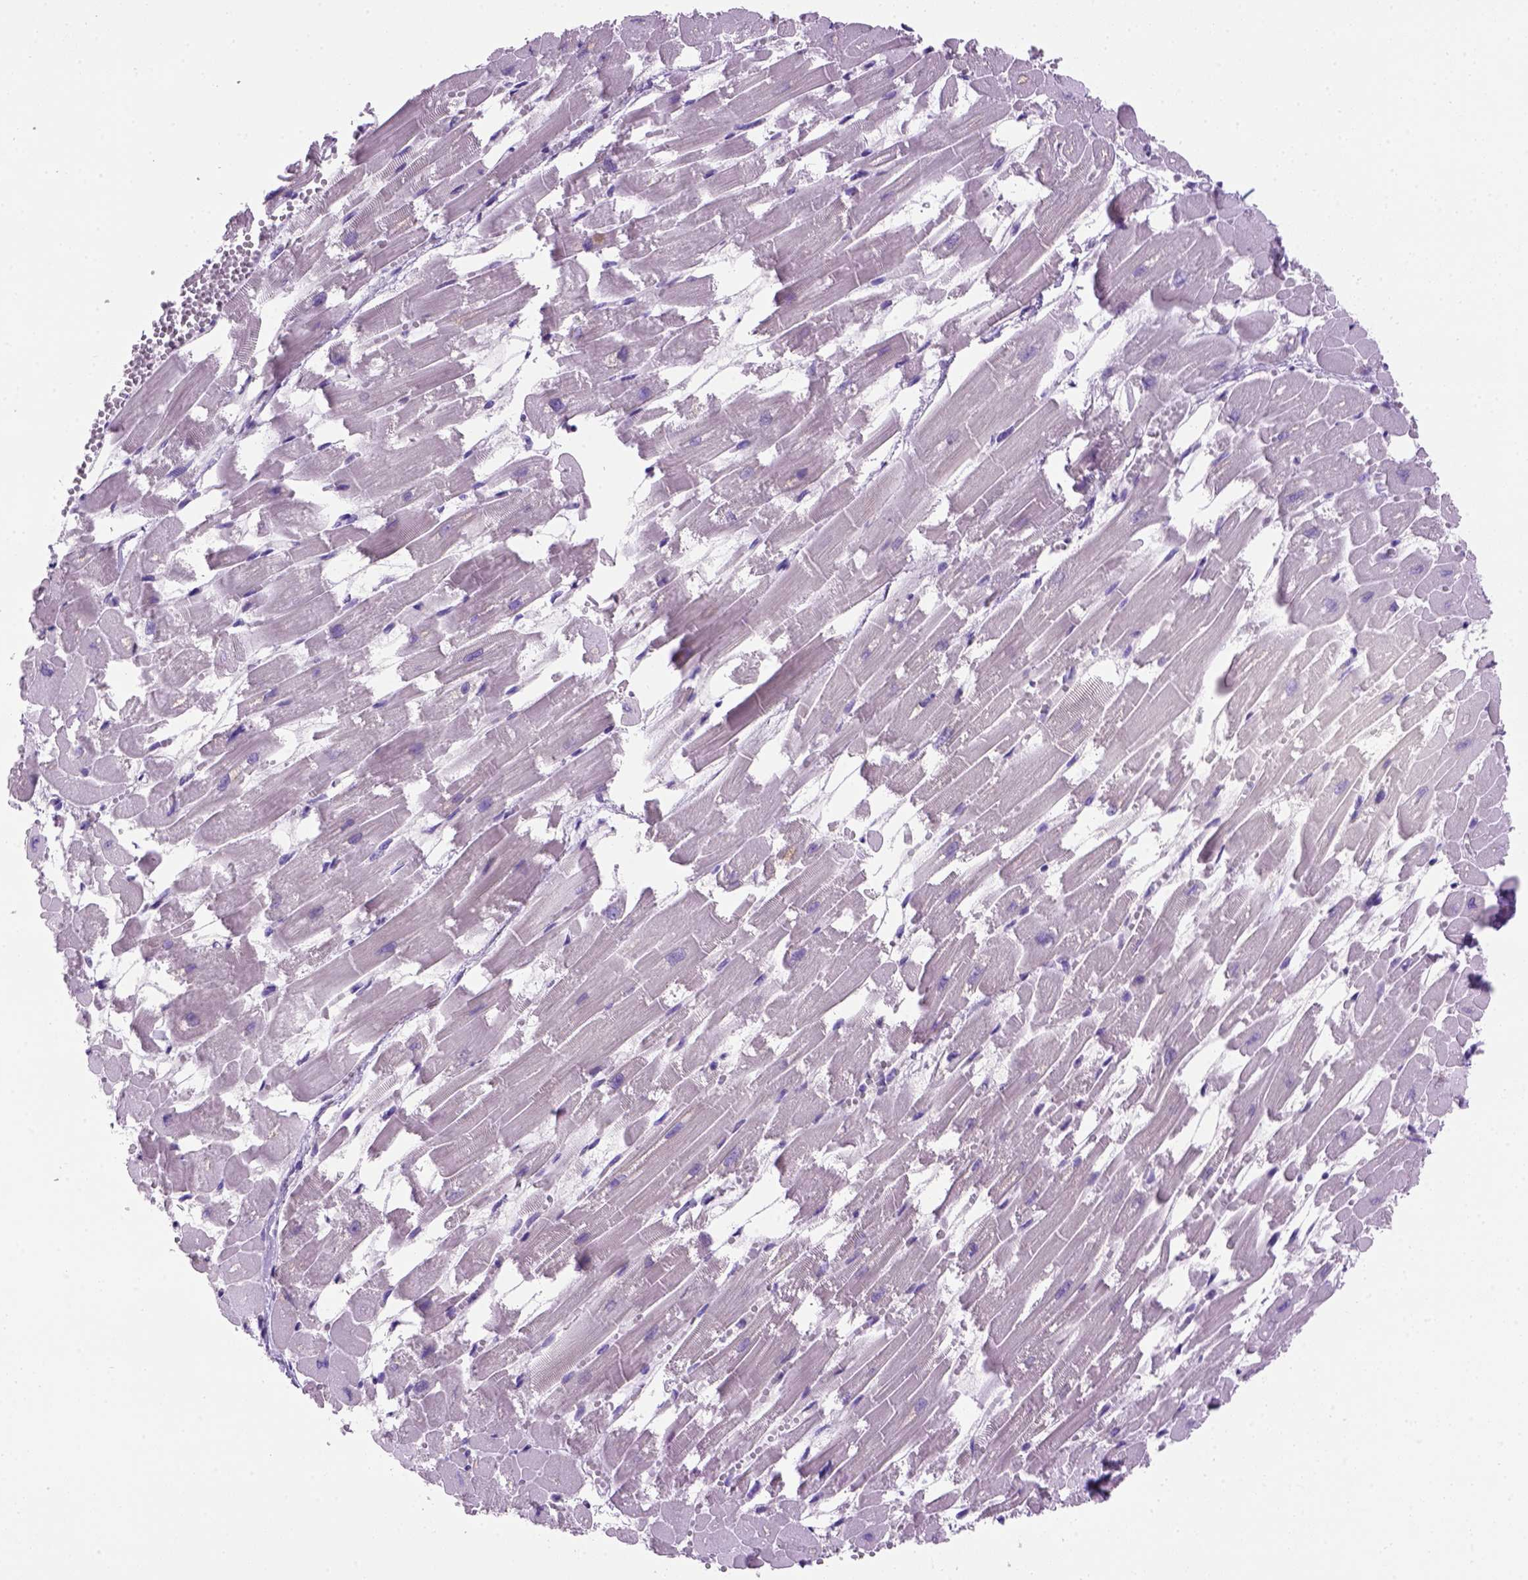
{"staining": {"intensity": "negative", "quantity": "none", "location": "none"}, "tissue": "heart muscle", "cell_type": "Cardiomyocytes", "image_type": "normal", "snomed": [{"axis": "morphology", "description": "Normal tissue, NOS"}, {"axis": "topography", "description": "Heart"}], "caption": "Immunohistochemical staining of benign heart muscle shows no significant staining in cardiomyocytes. Nuclei are stained in blue.", "gene": "CDH1", "patient": {"sex": "female", "age": 52}}